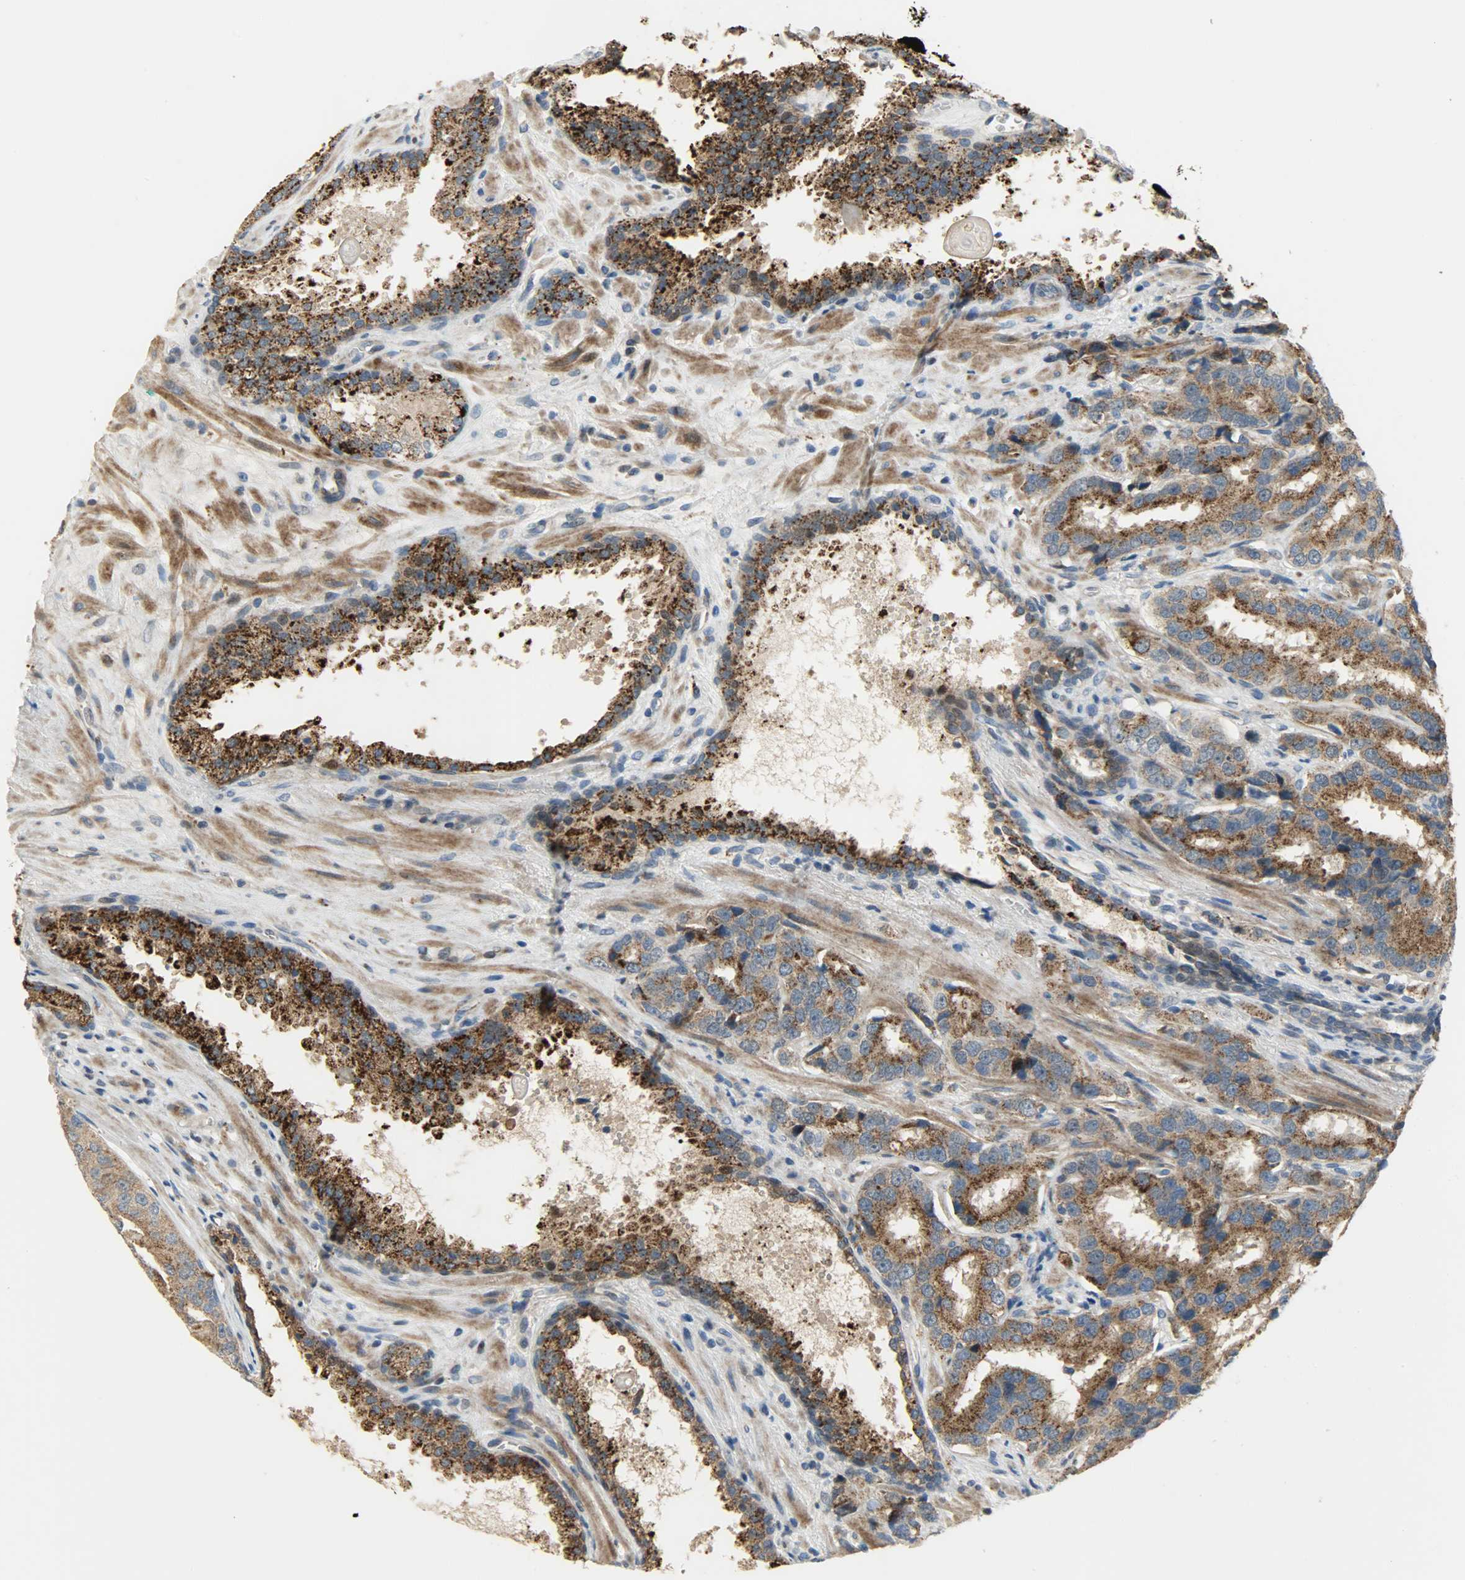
{"staining": {"intensity": "strong", "quantity": ">75%", "location": "cytoplasmic/membranous"}, "tissue": "prostate cancer", "cell_type": "Tumor cells", "image_type": "cancer", "snomed": [{"axis": "morphology", "description": "Adenocarcinoma, High grade"}, {"axis": "topography", "description": "Prostate"}], "caption": "This micrograph exhibits IHC staining of human adenocarcinoma (high-grade) (prostate), with high strong cytoplasmic/membranous positivity in approximately >75% of tumor cells.", "gene": "PPP1R1B", "patient": {"sex": "male", "age": 58}}